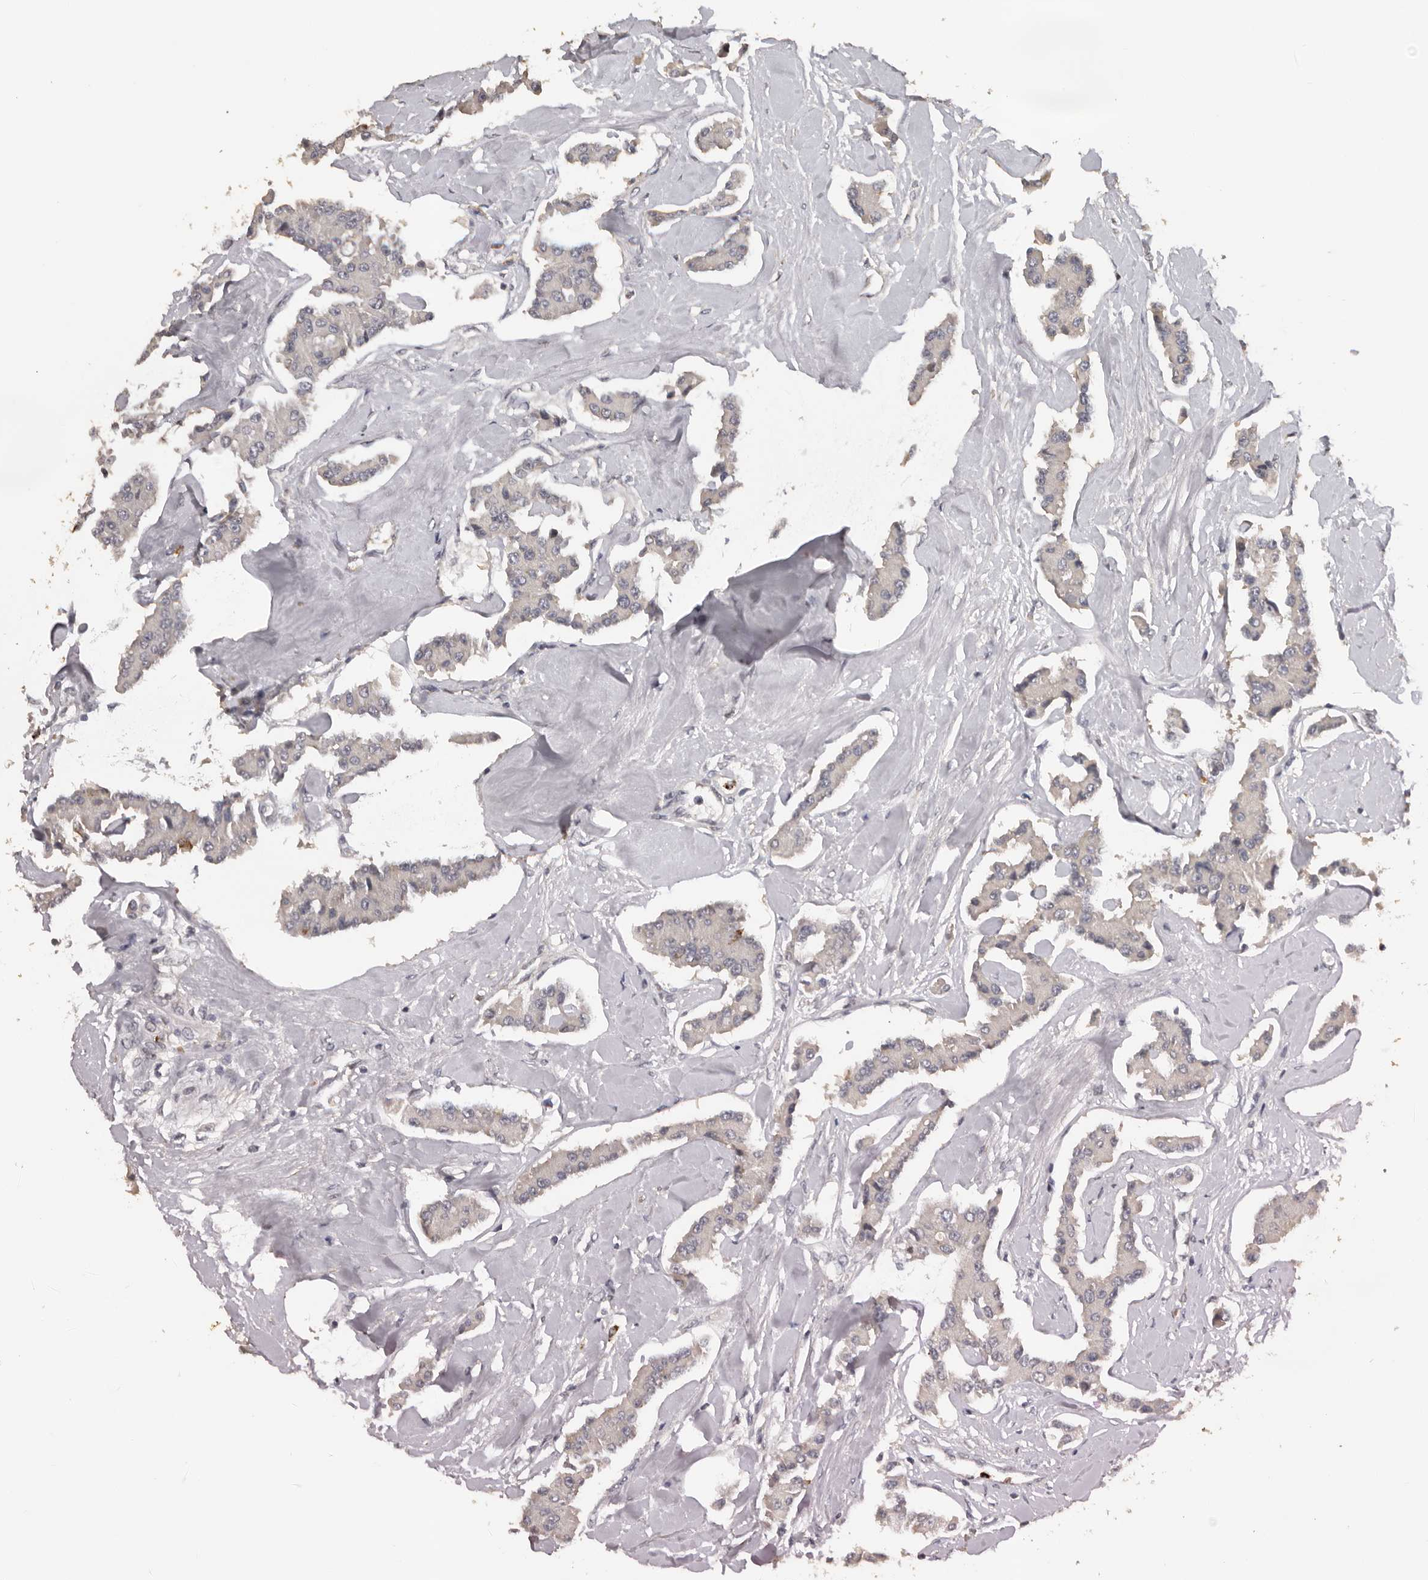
{"staining": {"intensity": "negative", "quantity": "none", "location": "none"}, "tissue": "carcinoid", "cell_type": "Tumor cells", "image_type": "cancer", "snomed": [{"axis": "morphology", "description": "Carcinoid, malignant, NOS"}, {"axis": "topography", "description": "Pancreas"}], "caption": "Carcinoid was stained to show a protein in brown. There is no significant expression in tumor cells.", "gene": "KIF2B", "patient": {"sex": "male", "age": 41}}